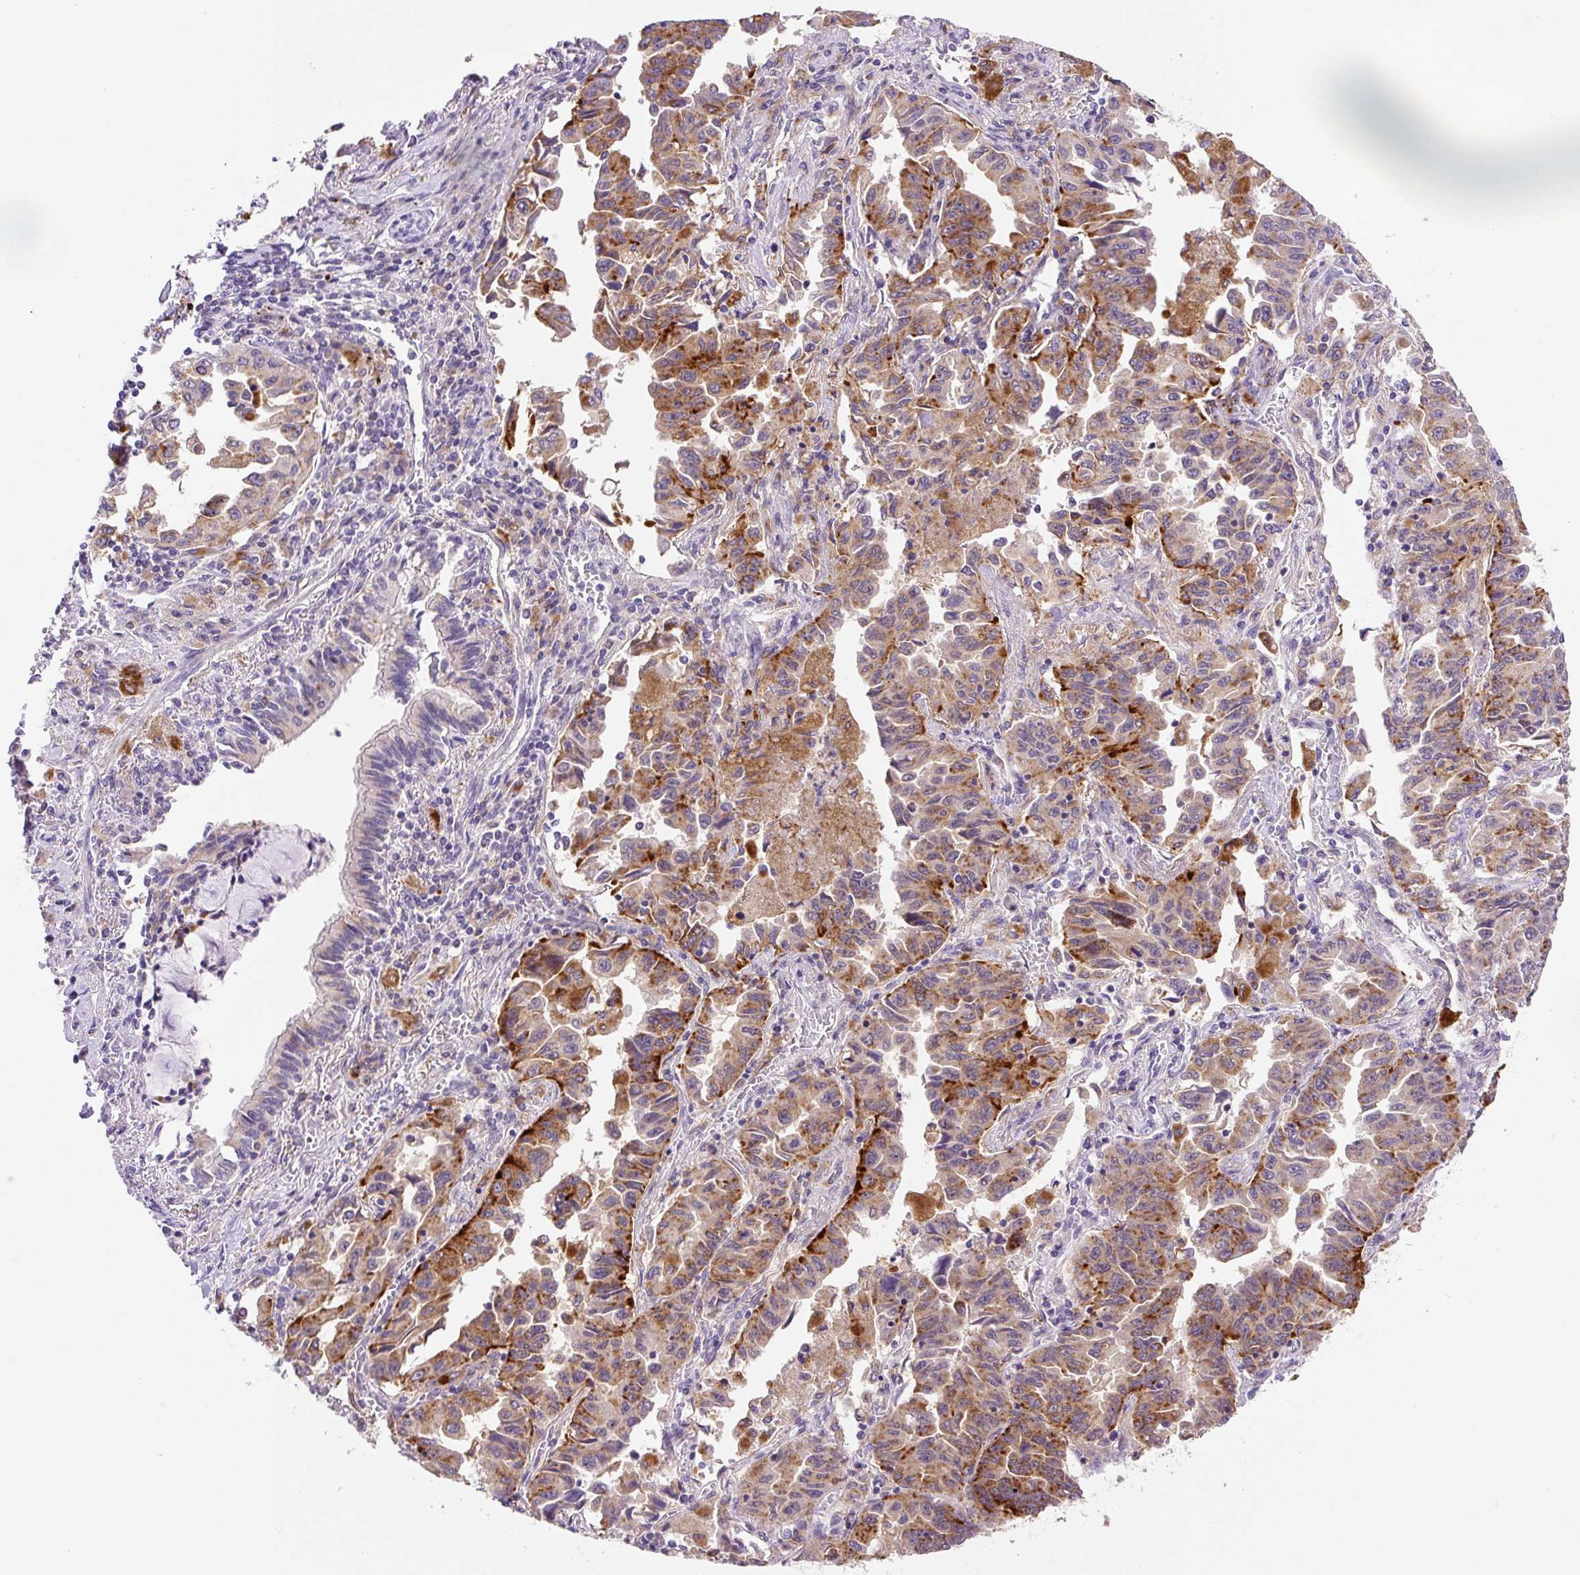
{"staining": {"intensity": "strong", "quantity": ">75%", "location": "cytoplasmic/membranous"}, "tissue": "lung cancer", "cell_type": "Tumor cells", "image_type": "cancer", "snomed": [{"axis": "morphology", "description": "Adenocarcinoma, NOS"}, {"axis": "topography", "description": "Lung"}], "caption": "Lung cancer (adenocarcinoma) stained with immunohistochemistry (IHC) displays strong cytoplasmic/membranous expression in about >75% of tumor cells.", "gene": "CEBPZOS", "patient": {"sex": "female", "age": 51}}